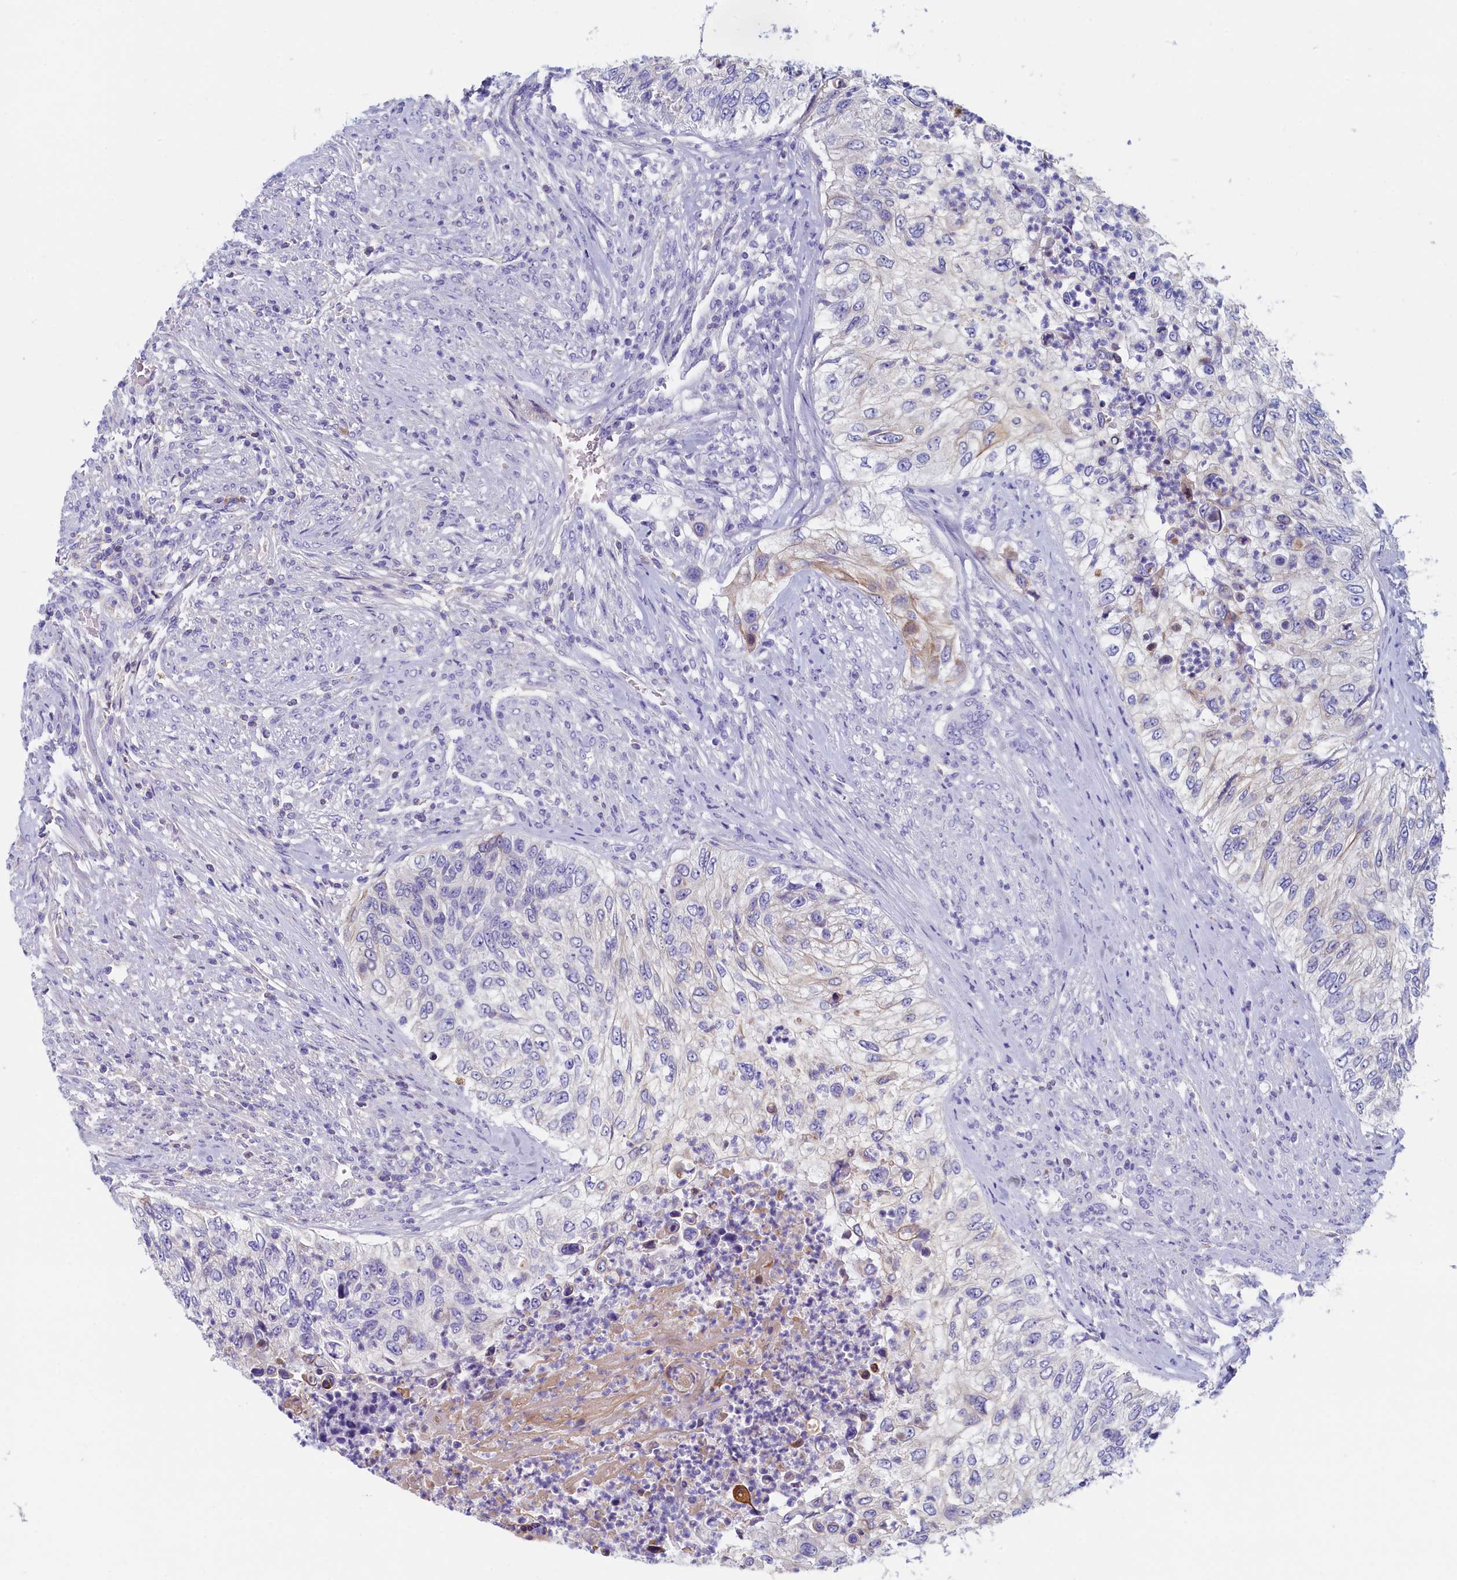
{"staining": {"intensity": "negative", "quantity": "none", "location": "none"}, "tissue": "urothelial cancer", "cell_type": "Tumor cells", "image_type": "cancer", "snomed": [{"axis": "morphology", "description": "Urothelial carcinoma, High grade"}, {"axis": "topography", "description": "Urinary bladder"}], "caption": "Urothelial carcinoma (high-grade) was stained to show a protein in brown. There is no significant staining in tumor cells. (DAB IHC, high magnification).", "gene": "GUCA1C", "patient": {"sex": "female", "age": 60}}